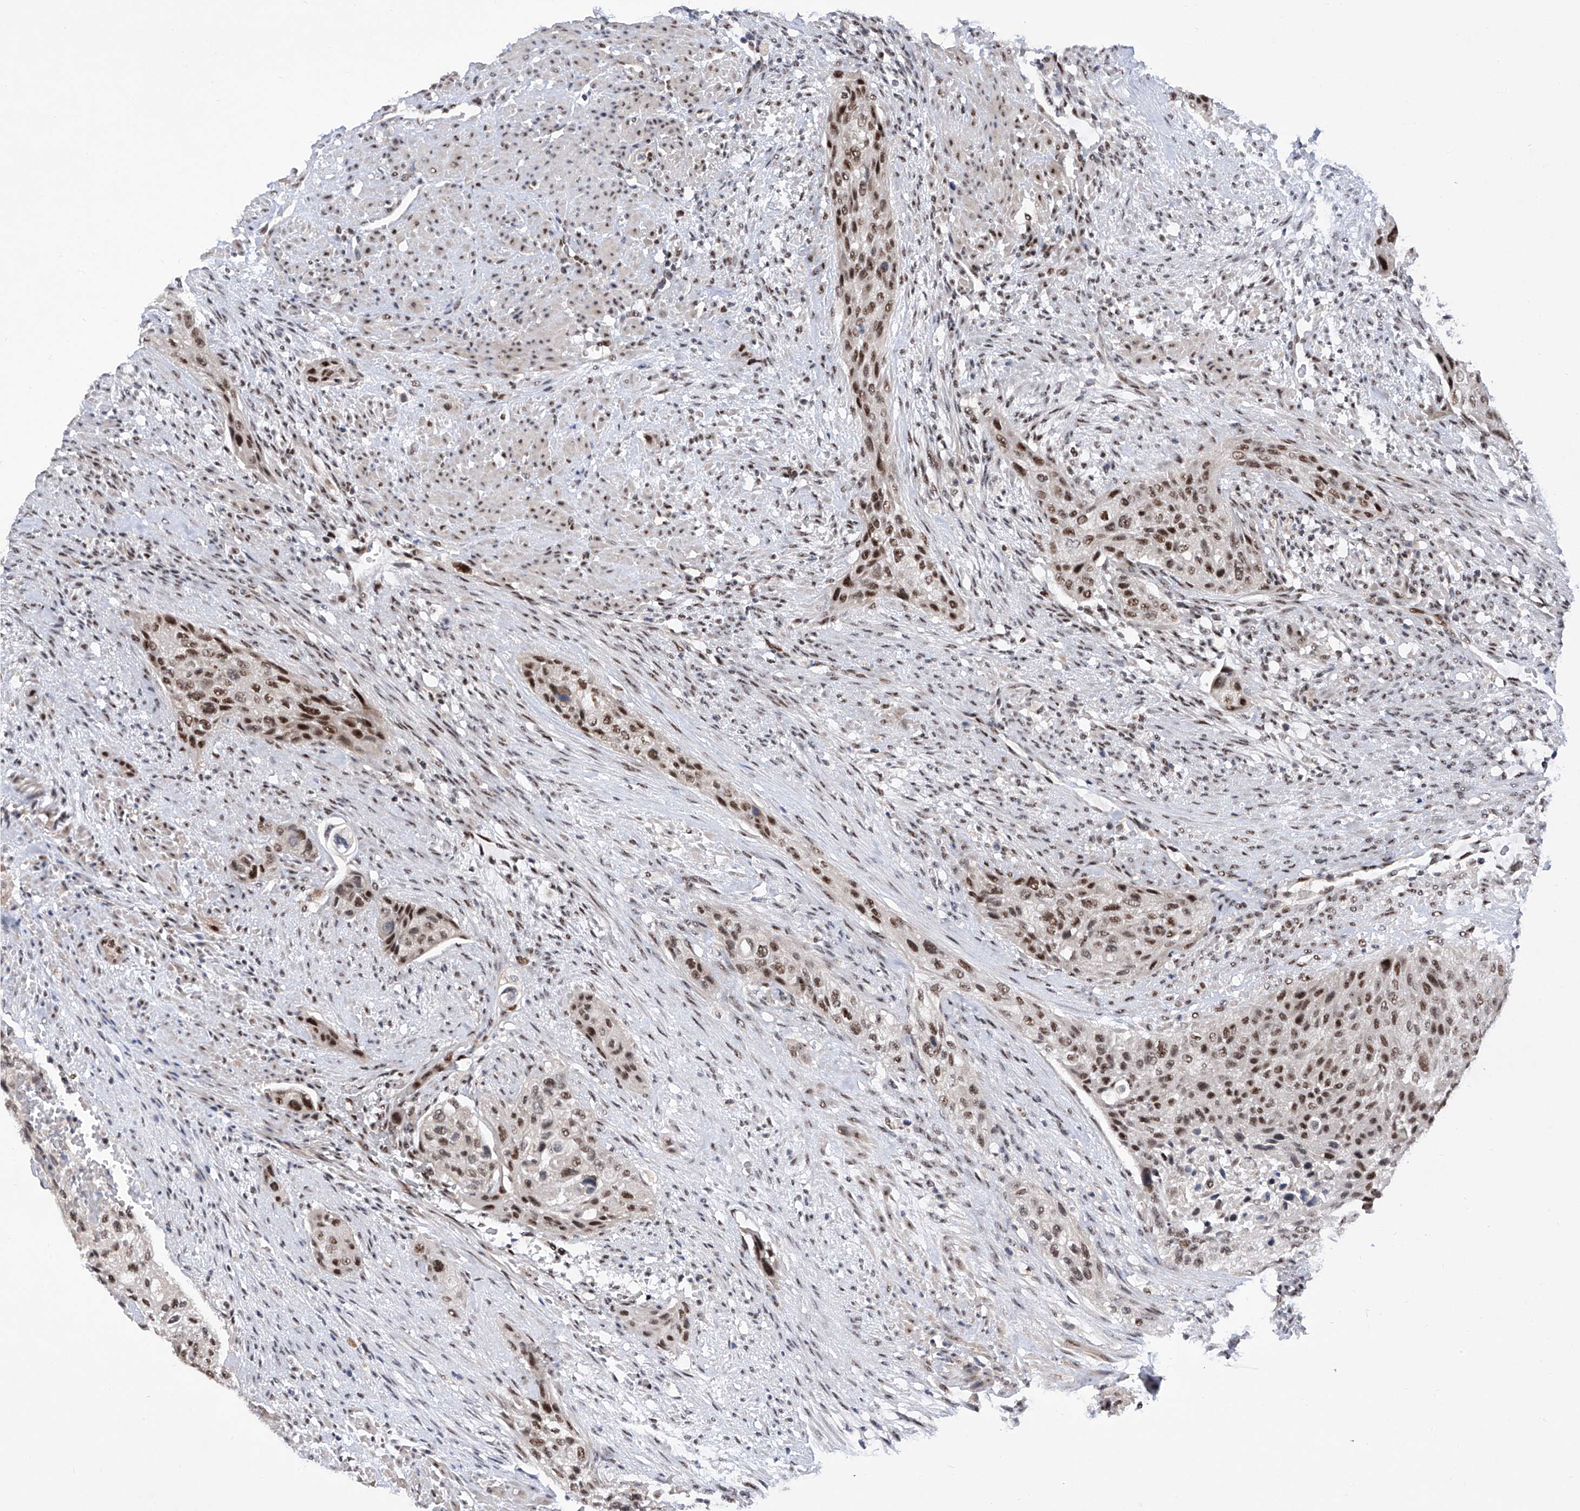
{"staining": {"intensity": "strong", "quantity": "25%-75%", "location": "nuclear"}, "tissue": "urothelial cancer", "cell_type": "Tumor cells", "image_type": "cancer", "snomed": [{"axis": "morphology", "description": "Urothelial carcinoma, High grade"}, {"axis": "topography", "description": "Urinary bladder"}], "caption": "A high amount of strong nuclear expression is seen in about 25%-75% of tumor cells in urothelial carcinoma (high-grade) tissue.", "gene": "RAD54L", "patient": {"sex": "male", "age": 35}}